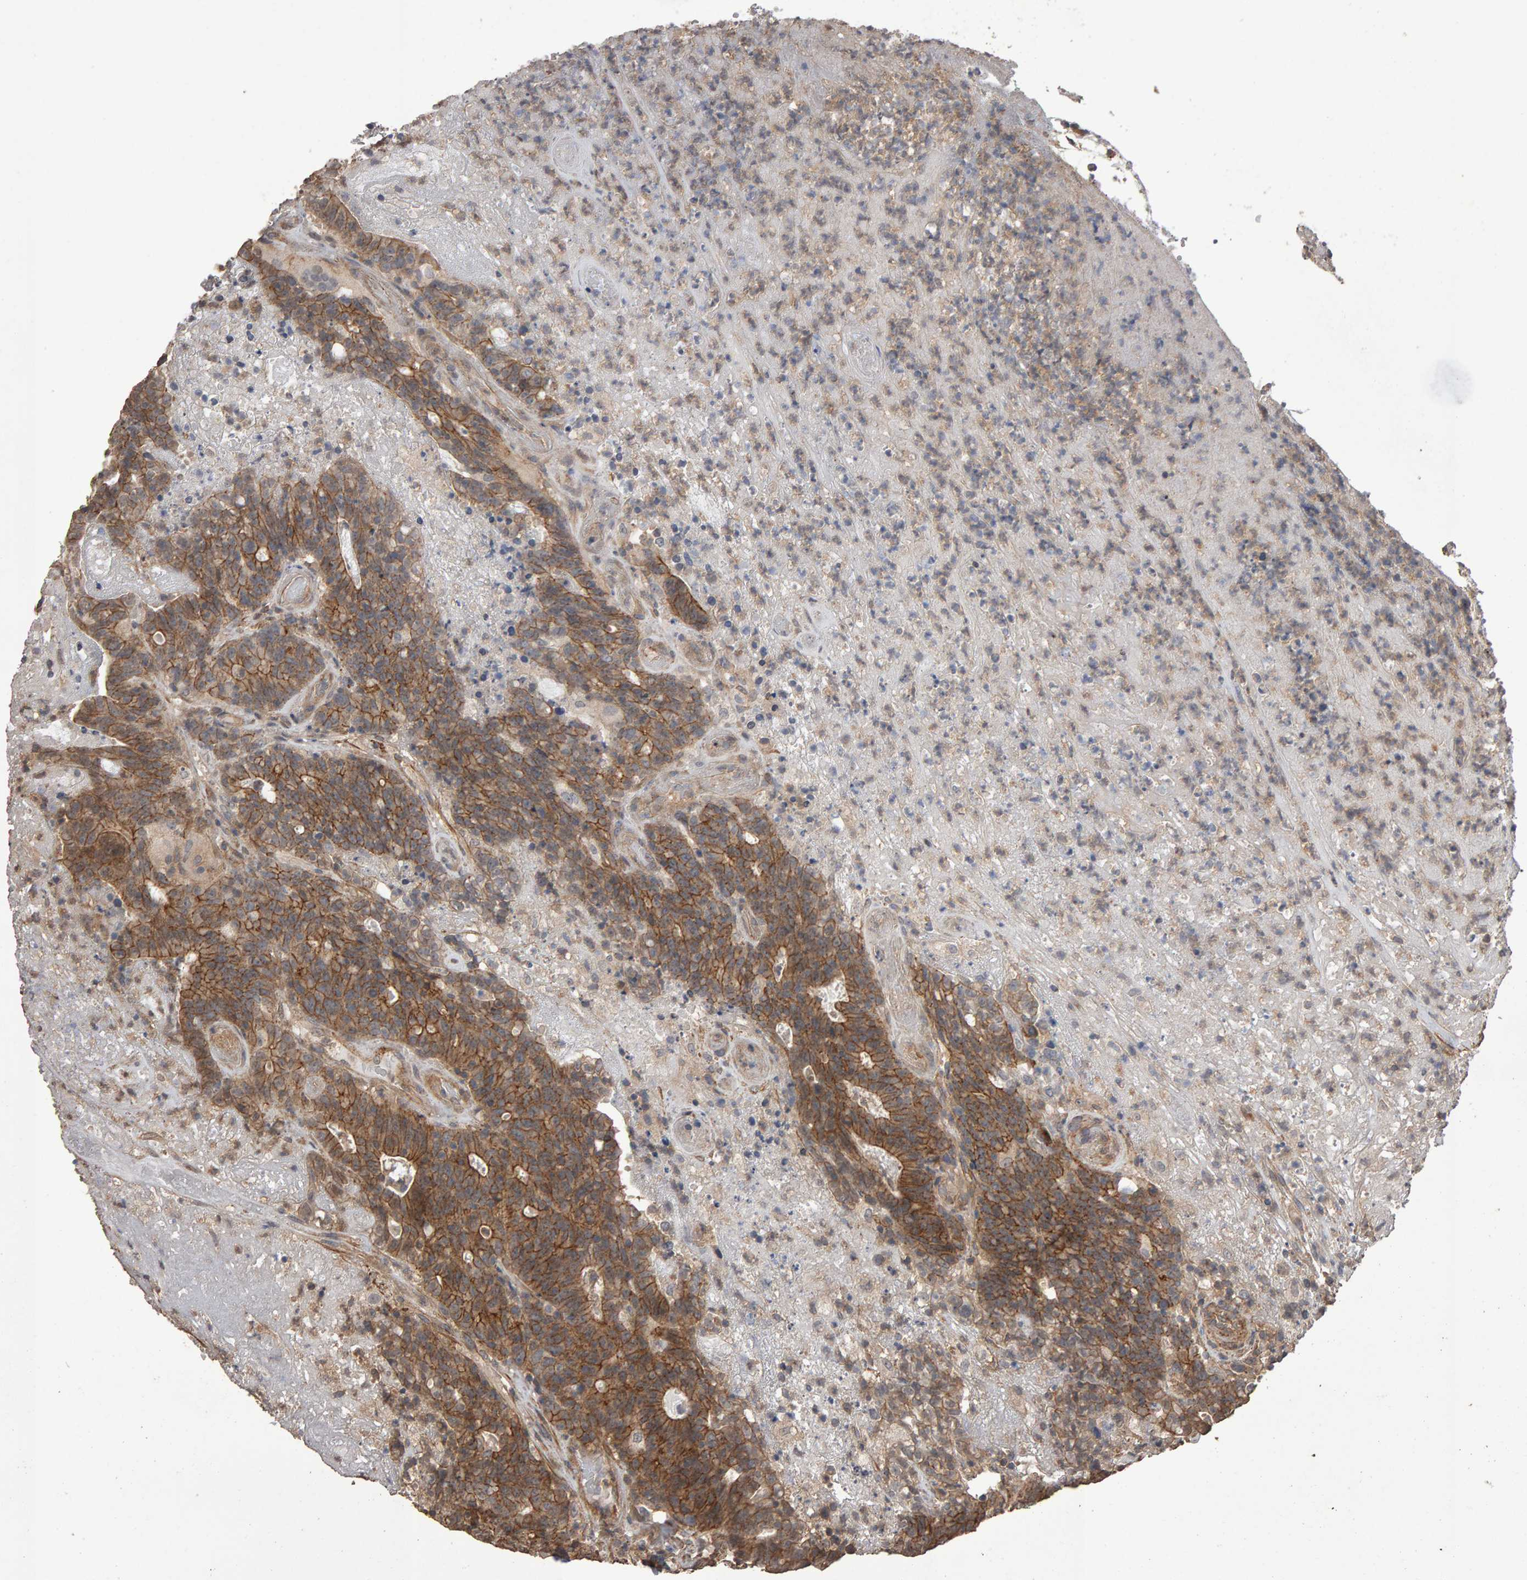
{"staining": {"intensity": "strong", "quantity": ">75%", "location": "cytoplasmic/membranous"}, "tissue": "colorectal cancer", "cell_type": "Tumor cells", "image_type": "cancer", "snomed": [{"axis": "morphology", "description": "Normal tissue, NOS"}, {"axis": "morphology", "description": "Adenocarcinoma, NOS"}, {"axis": "topography", "description": "Colon"}], "caption": "A high-resolution histopathology image shows immunohistochemistry (IHC) staining of colorectal adenocarcinoma, which exhibits strong cytoplasmic/membranous positivity in about >75% of tumor cells.", "gene": "SCRIB", "patient": {"sex": "female", "age": 75}}